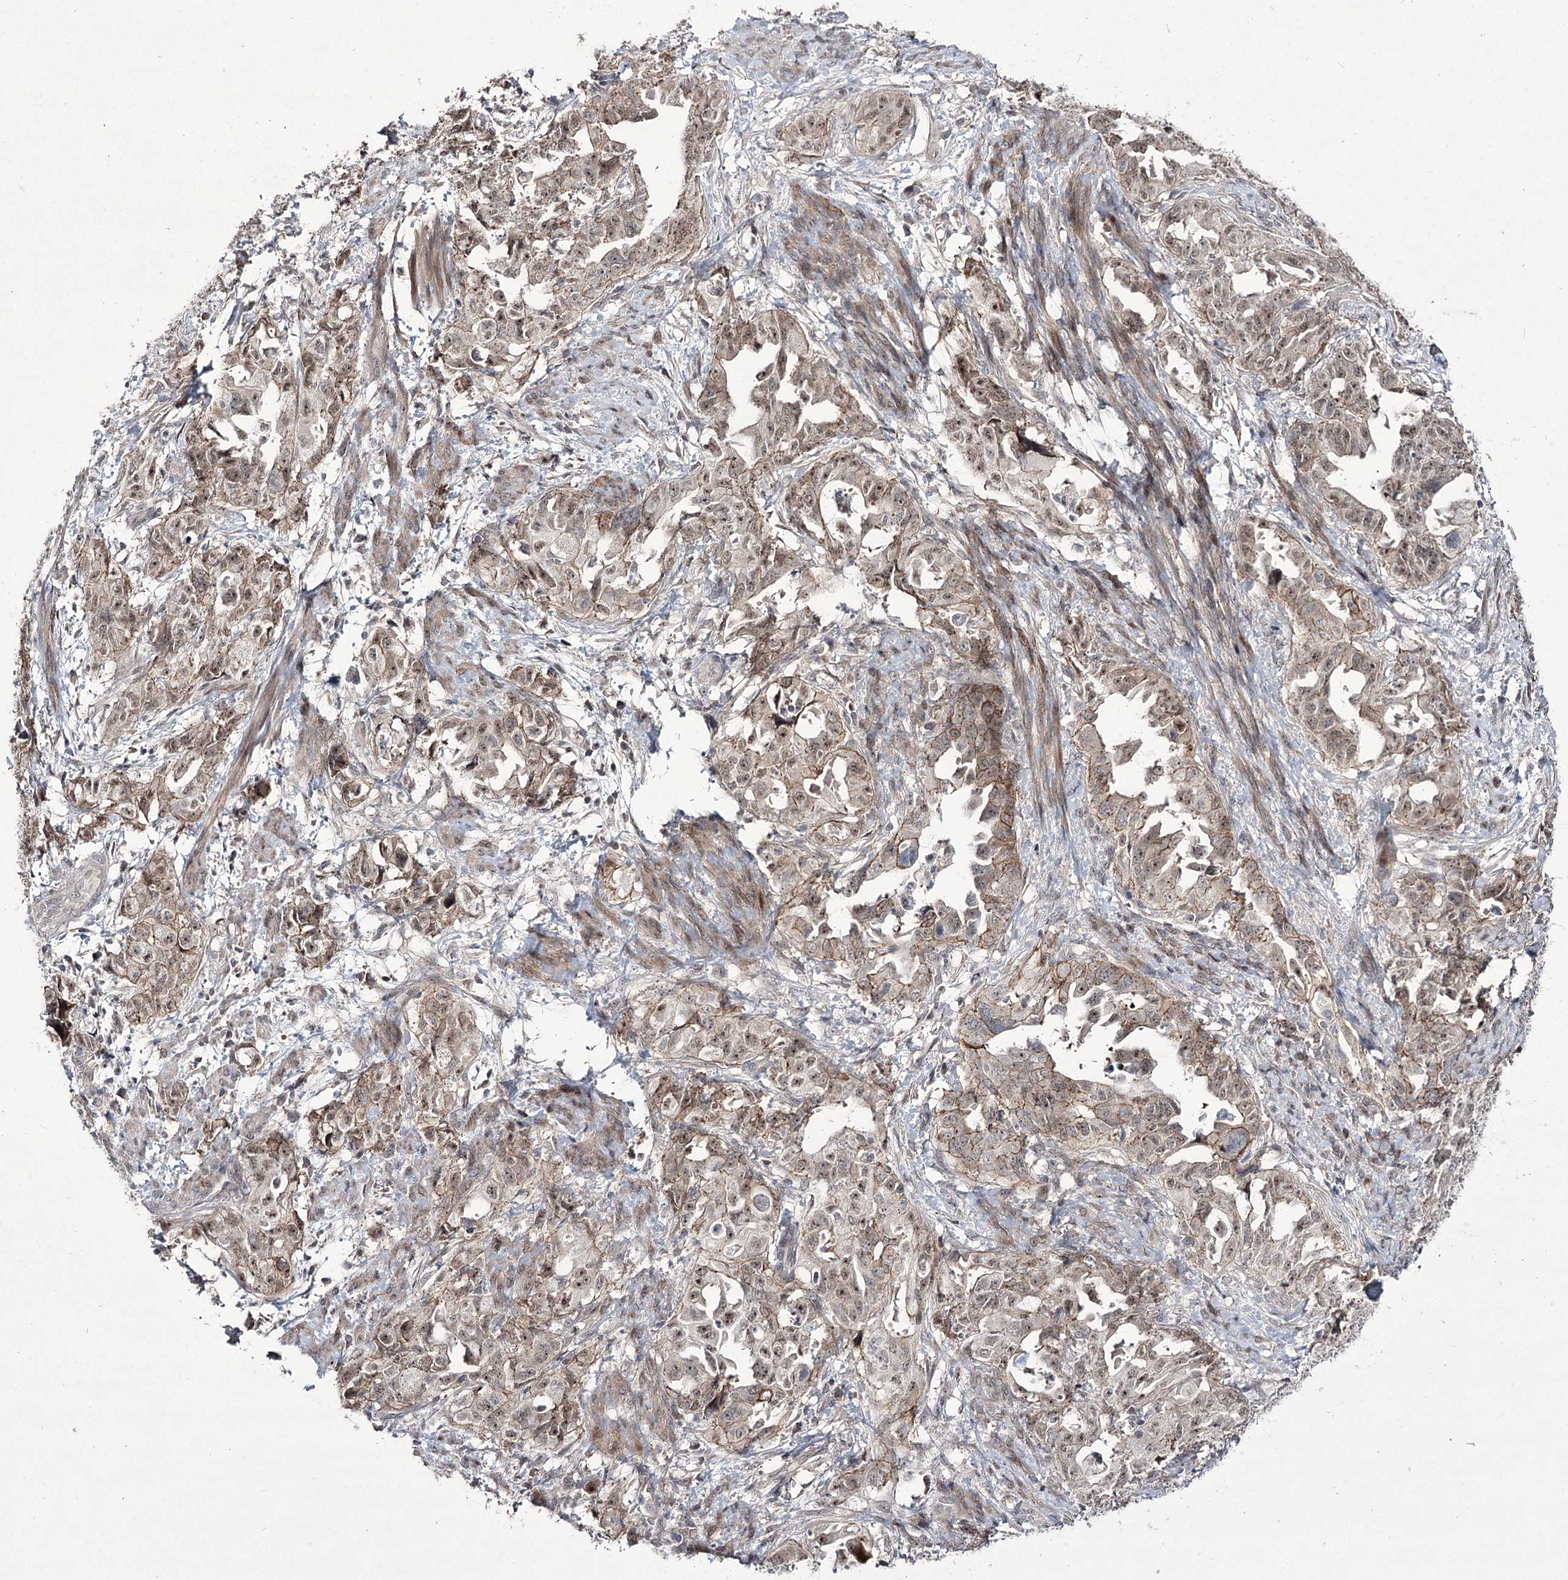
{"staining": {"intensity": "moderate", "quantity": ">75%", "location": "cytoplasmic/membranous,nuclear"}, "tissue": "endometrial cancer", "cell_type": "Tumor cells", "image_type": "cancer", "snomed": [{"axis": "morphology", "description": "Adenocarcinoma, NOS"}, {"axis": "topography", "description": "Endometrium"}], "caption": "A brown stain shows moderate cytoplasmic/membranous and nuclear expression of a protein in endometrial adenocarcinoma tumor cells. Immunohistochemistry (ihc) stains the protein of interest in brown and the nuclei are stained blue.", "gene": "HOXC11", "patient": {"sex": "female", "age": 65}}